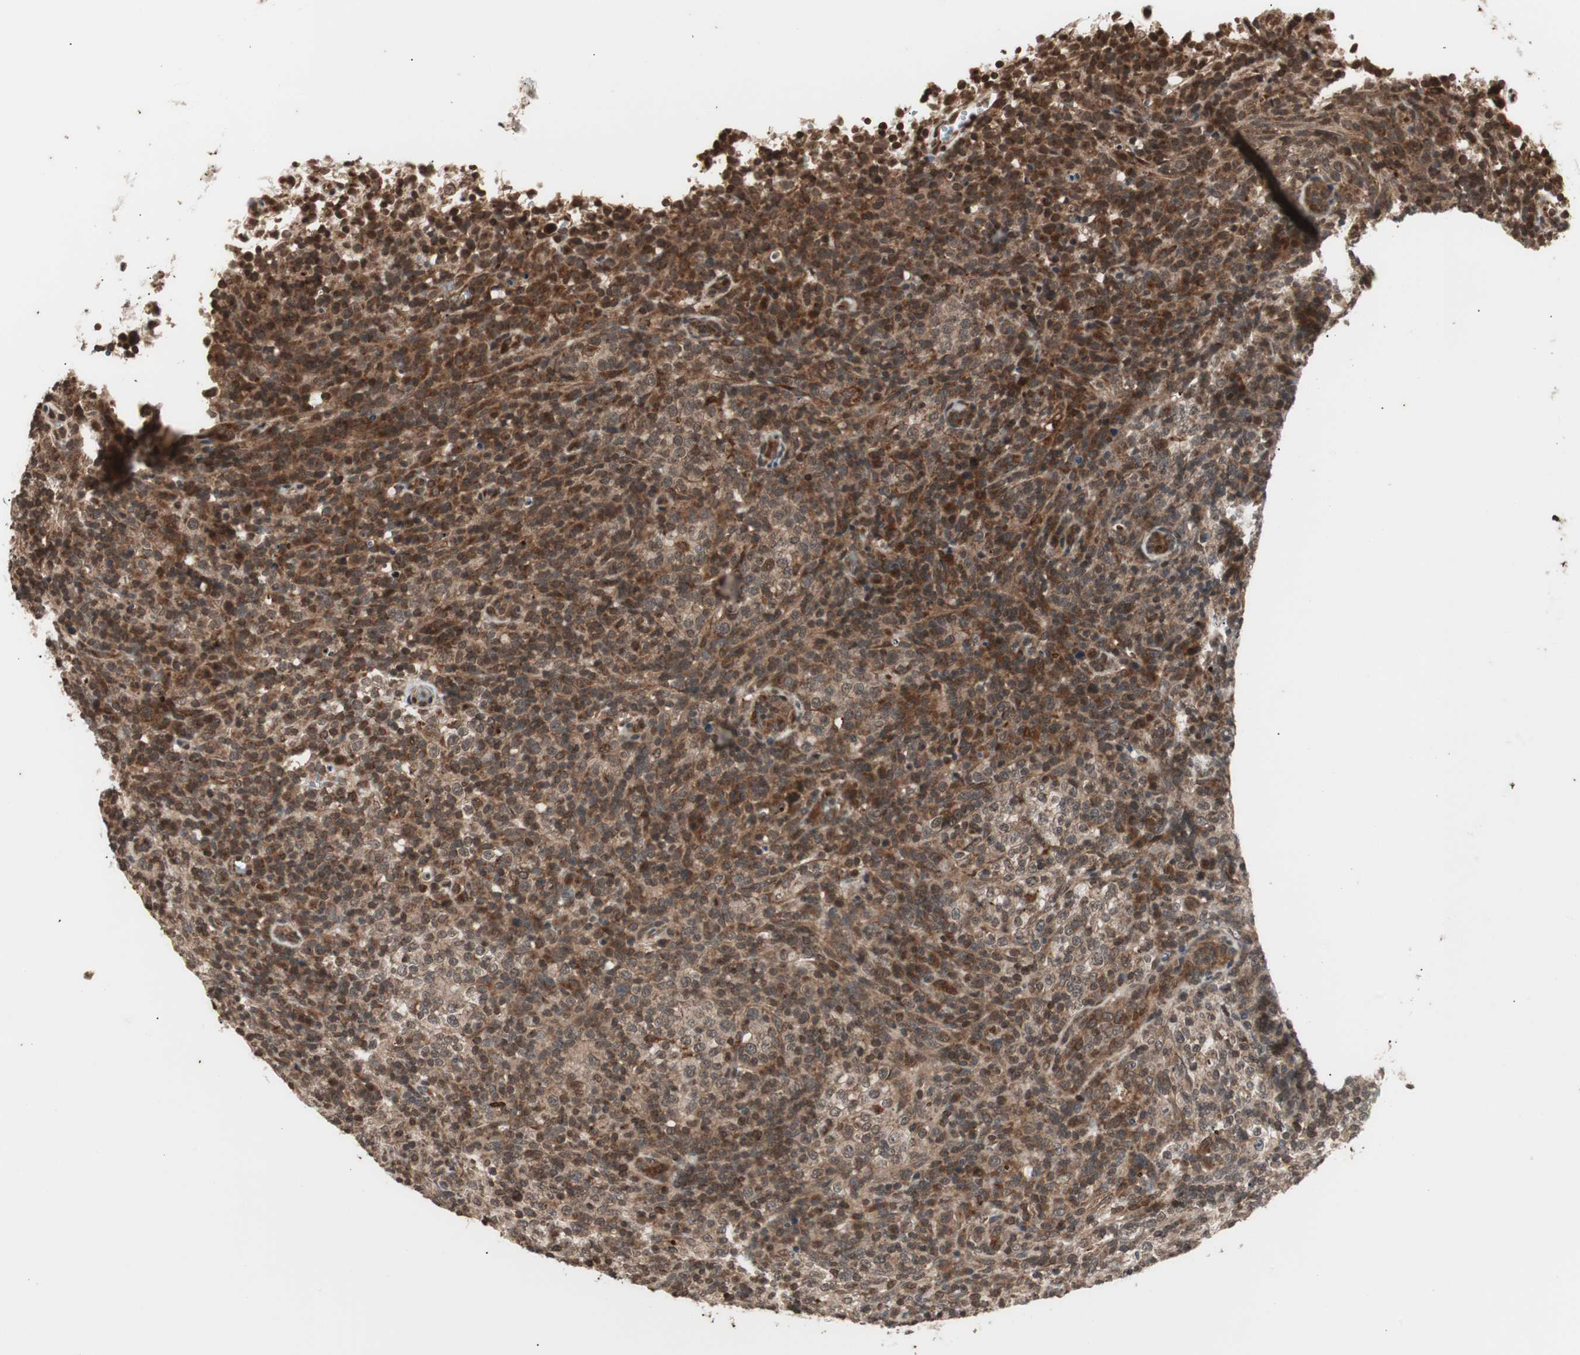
{"staining": {"intensity": "strong", "quantity": ">75%", "location": "cytoplasmic/membranous"}, "tissue": "lymphoma", "cell_type": "Tumor cells", "image_type": "cancer", "snomed": [{"axis": "morphology", "description": "Malignant lymphoma, non-Hodgkin's type, High grade"}, {"axis": "topography", "description": "Lymph node"}], "caption": "Lymphoma was stained to show a protein in brown. There is high levels of strong cytoplasmic/membranous expression in approximately >75% of tumor cells.", "gene": "ZFC3H1", "patient": {"sex": "female", "age": 76}}